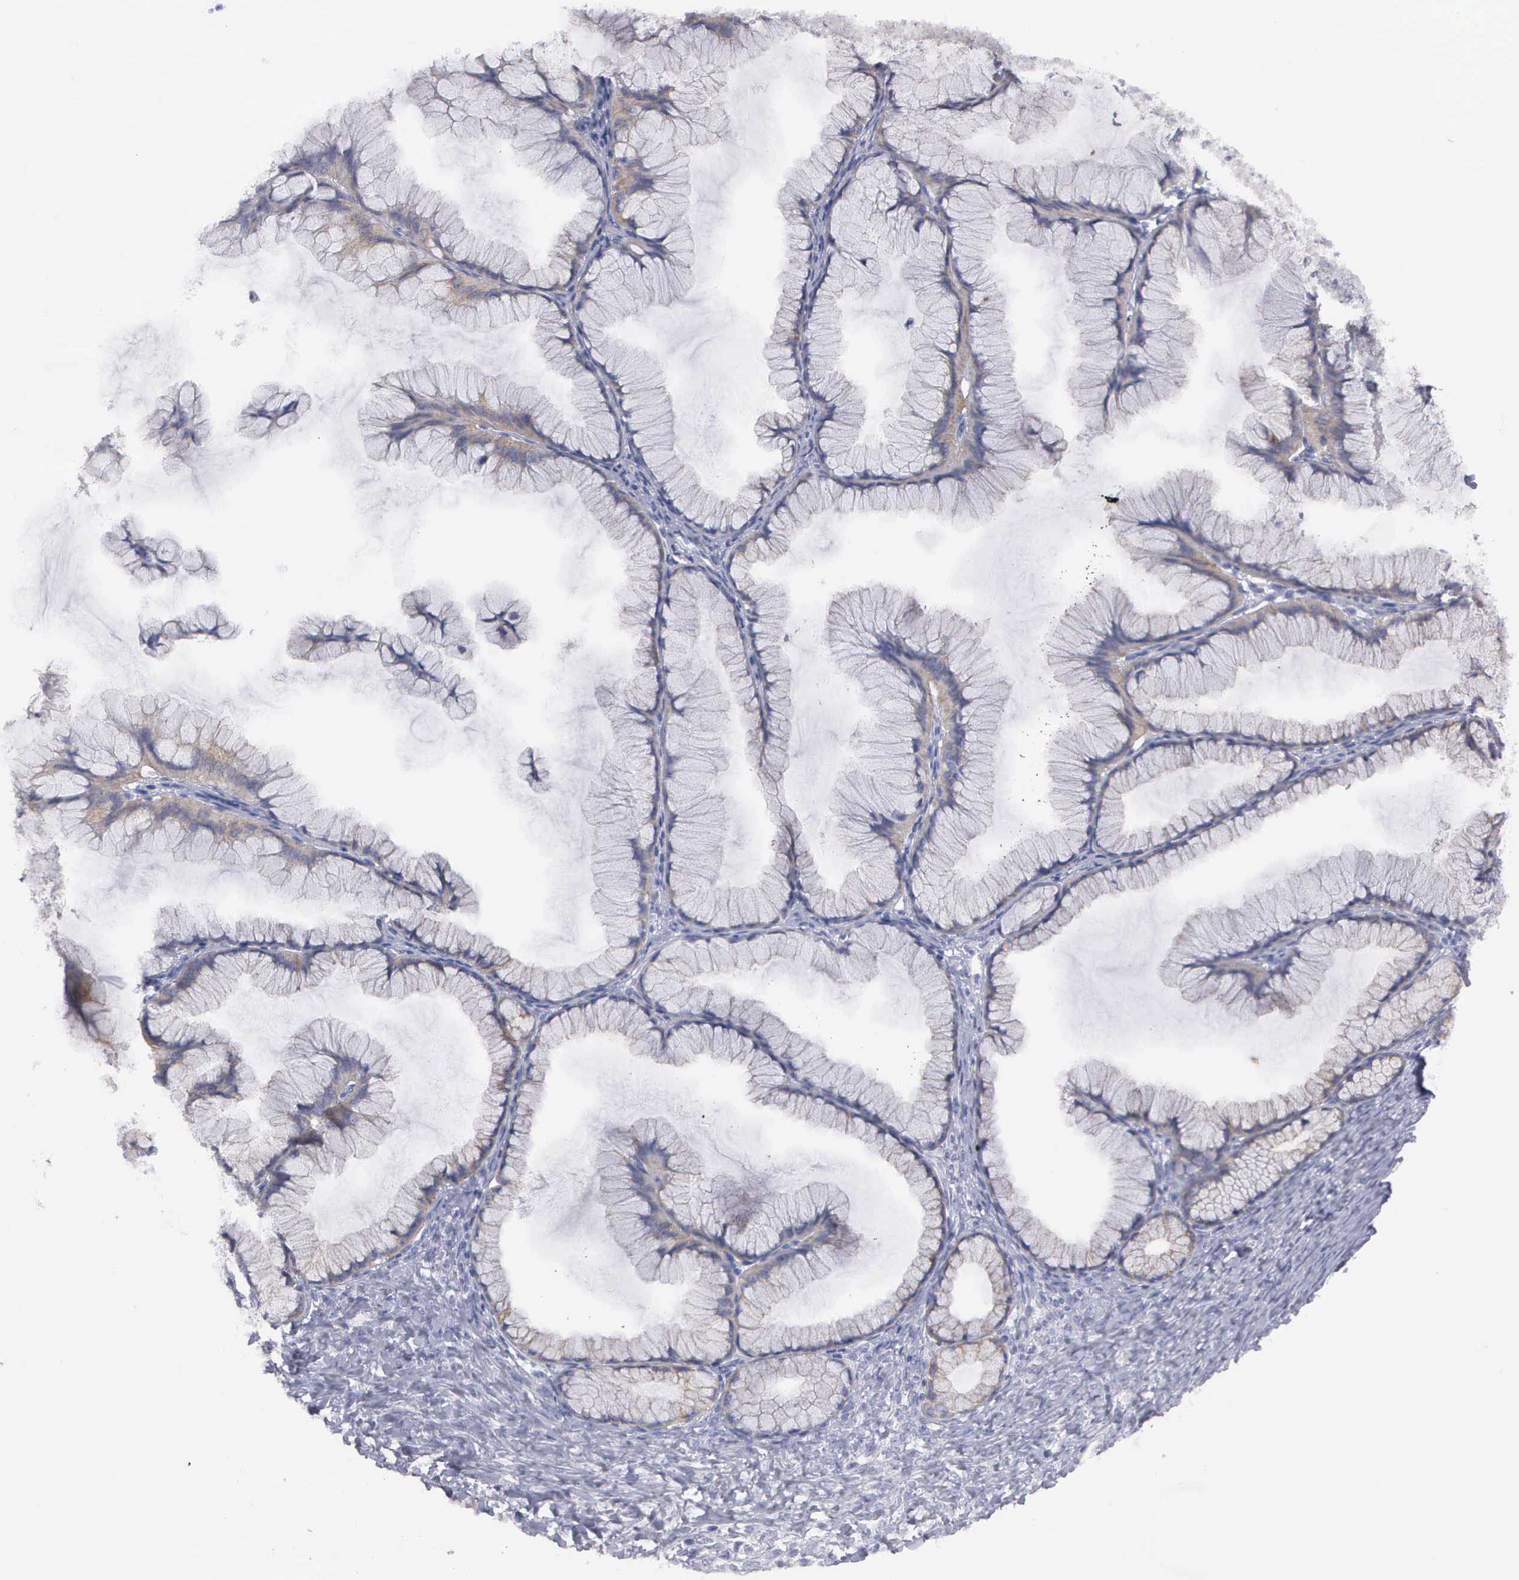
{"staining": {"intensity": "weak", "quantity": "<25%", "location": "cytoplasmic/membranous"}, "tissue": "ovarian cancer", "cell_type": "Tumor cells", "image_type": "cancer", "snomed": [{"axis": "morphology", "description": "Cystadenocarcinoma, mucinous, NOS"}, {"axis": "topography", "description": "Ovary"}], "caption": "This is an immunohistochemistry histopathology image of ovarian mucinous cystadenocarcinoma. There is no positivity in tumor cells.", "gene": "CEP170B", "patient": {"sex": "female", "age": 41}}